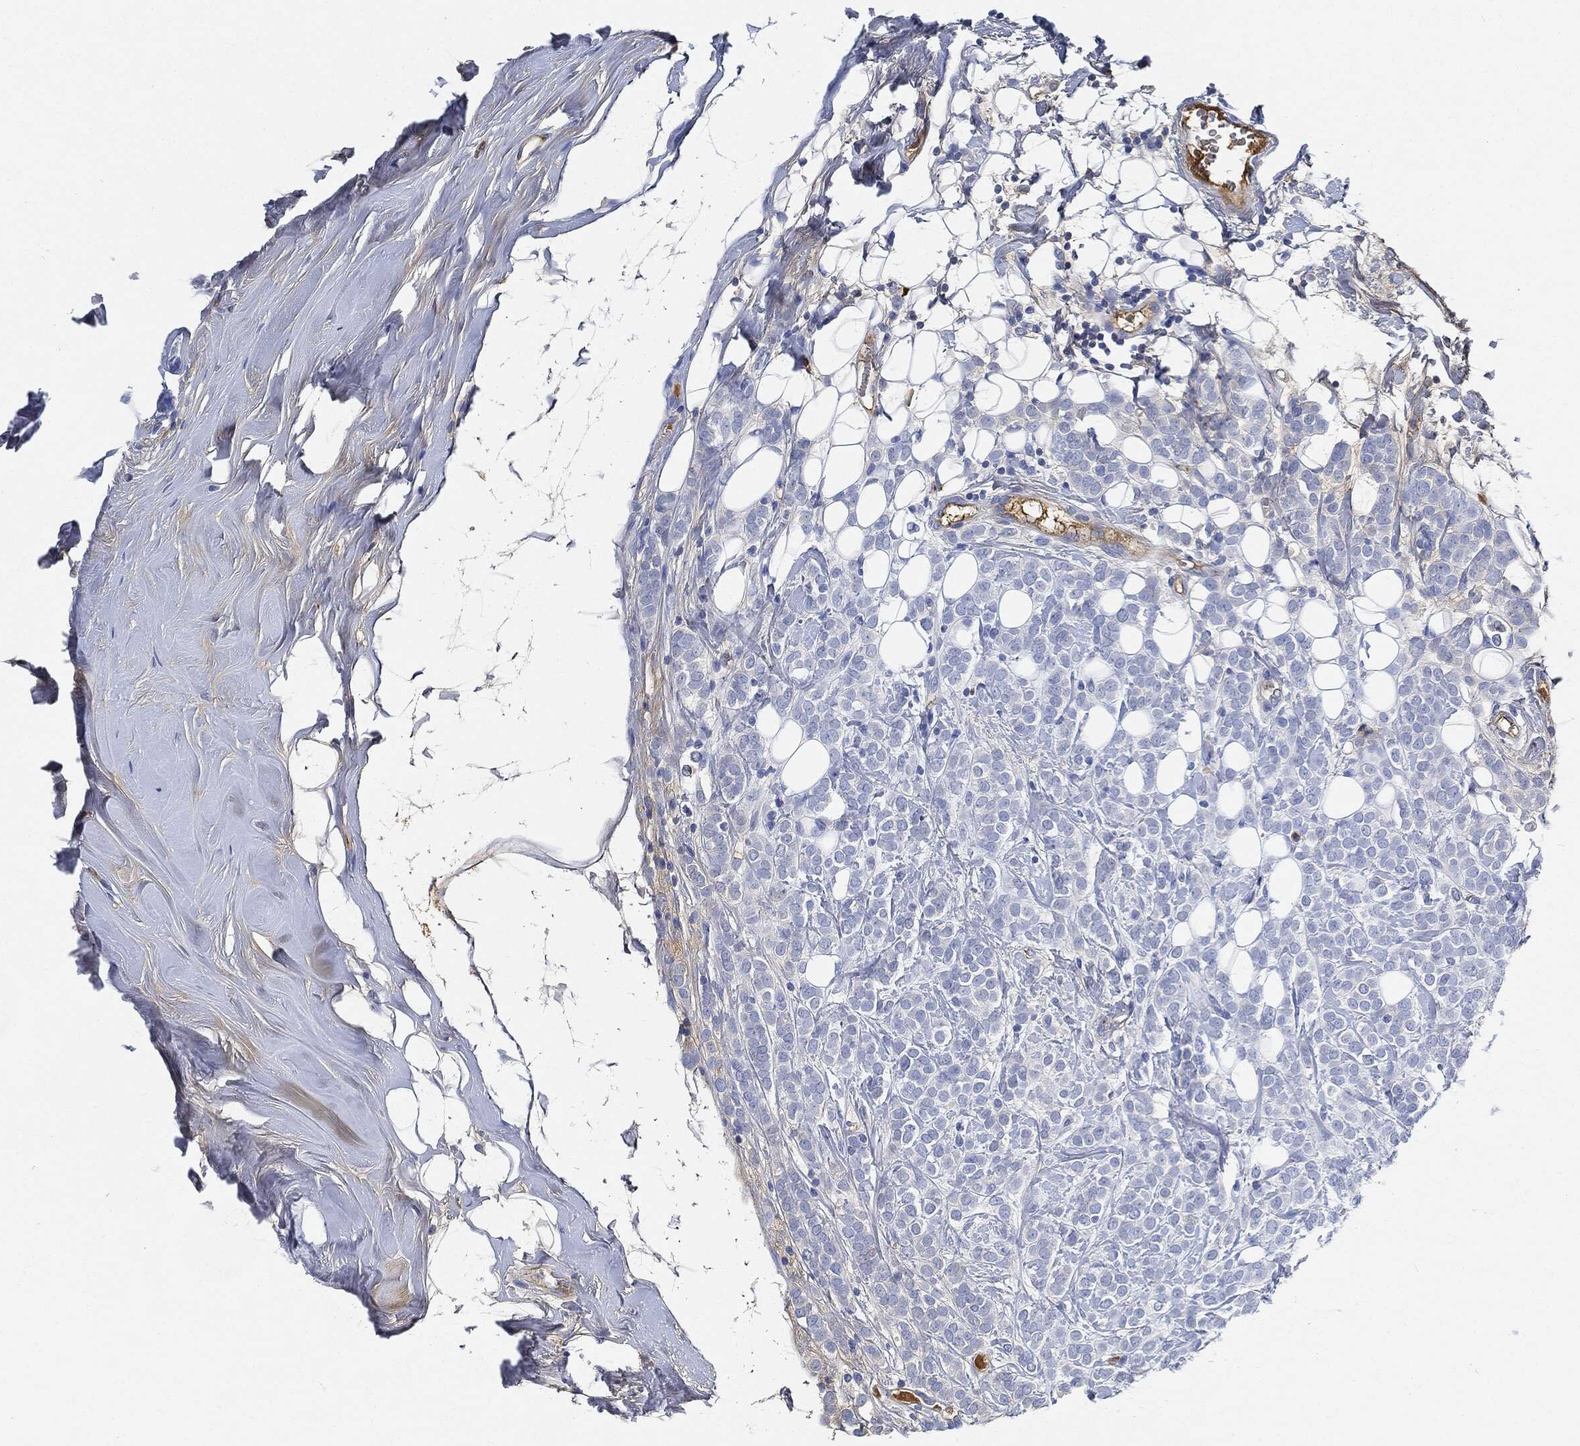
{"staining": {"intensity": "negative", "quantity": "none", "location": "none"}, "tissue": "breast cancer", "cell_type": "Tumor cells", "image_type": "cancer", "snomed": [{"axis": "morphology", "description": "Lobular carcinoma"}, {"axis": "topography", "description": "Breast"}], "caption": "IHC of human lobular carcinoma (breast) shows no staining in tumor cells.", "gene": "IGLV6-57", "patient": {"sex": "female", "age": 49}}